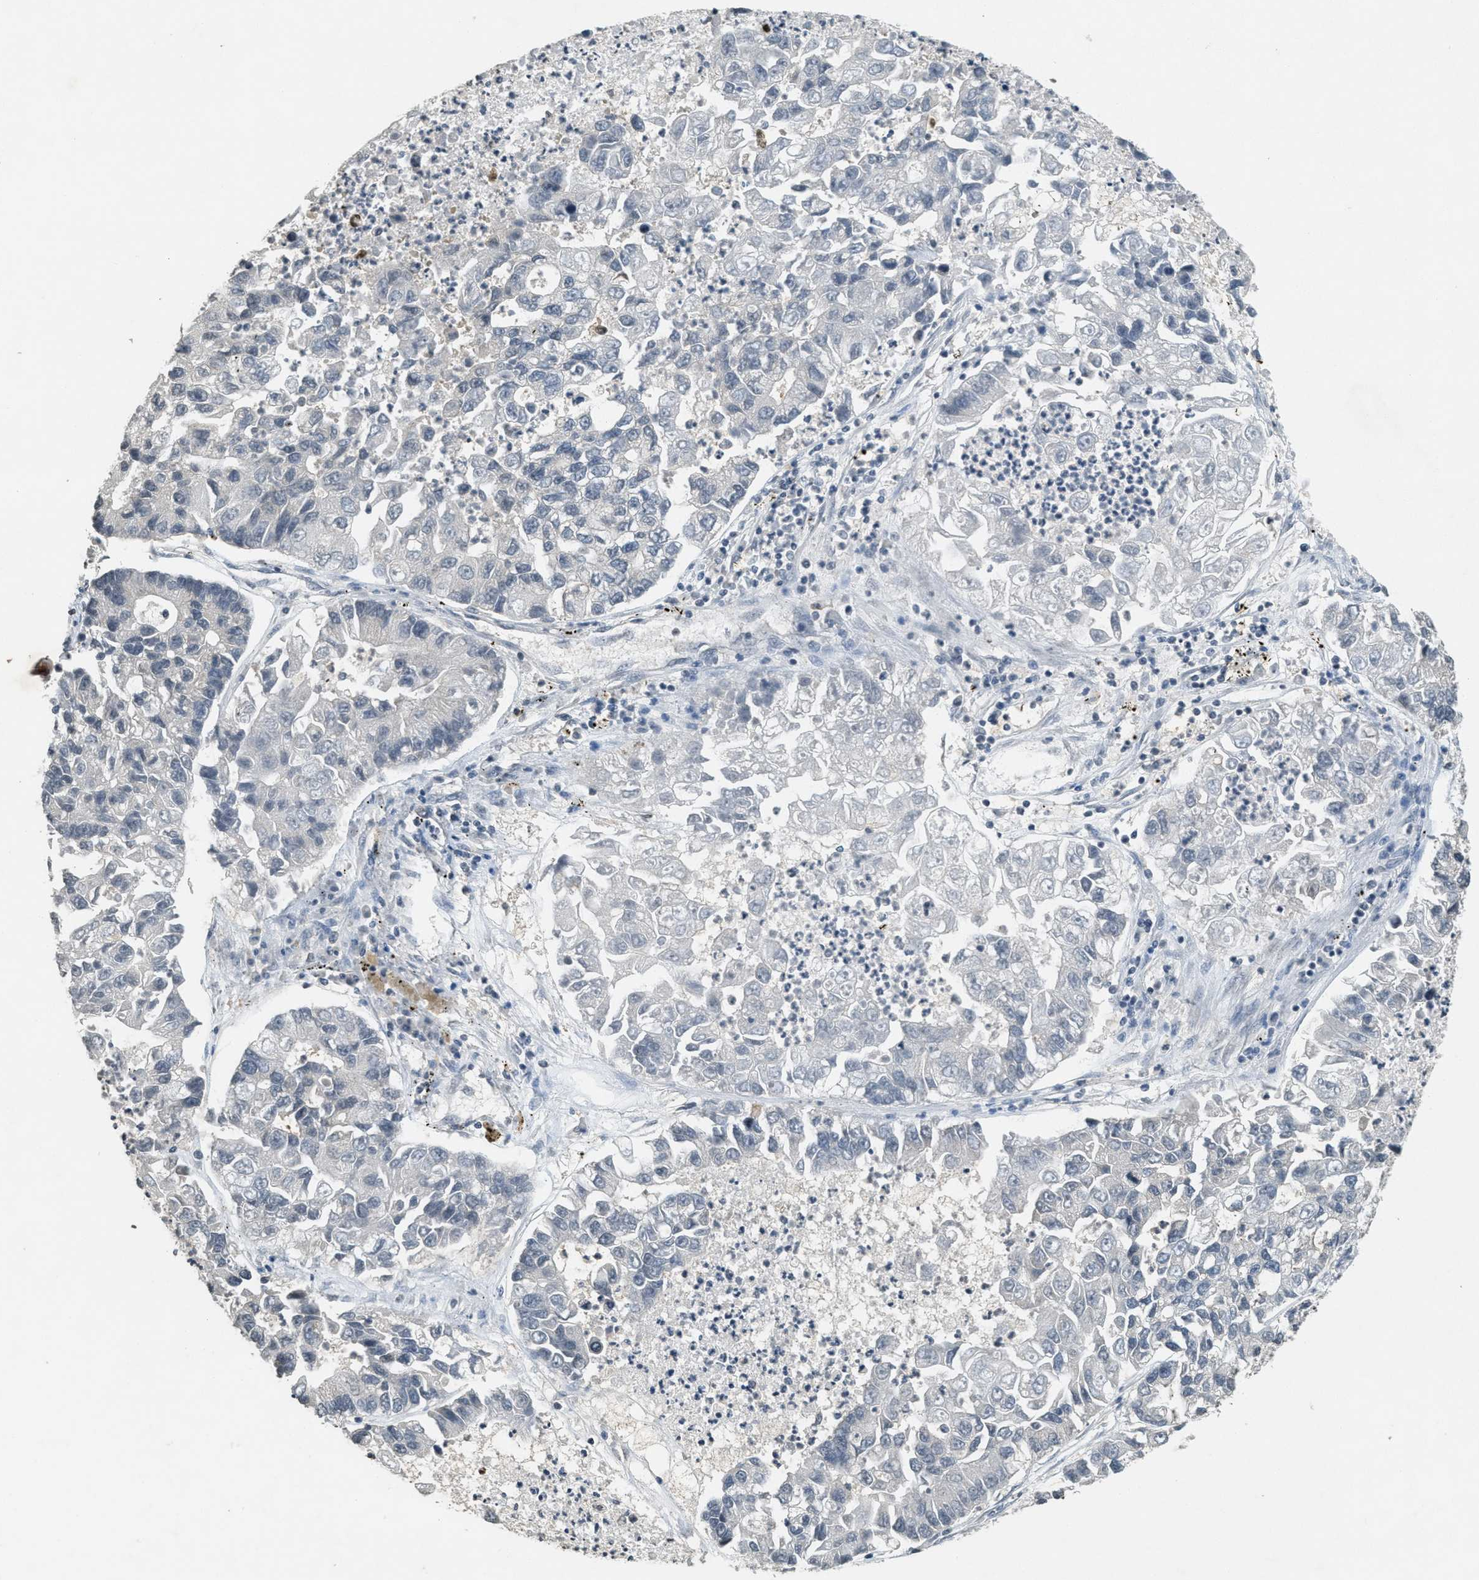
{"staining": {"intensity": "negative", "quantity": "none", "location": "none"}, "tissue": "lung cancer", "cell_type": "Tumor cells", "image_type": "cancer", "snomed": [{"axis": "morphology", "description": "Adenocarcinoma, NOS"}, {"axis": "topography", "description": "Lung"}], "caption": "Tumor cells are negative for brown protein staining in lung cancer.", "gene": "DNAJB1", "patient": {"sex": "female", "age": 51}}